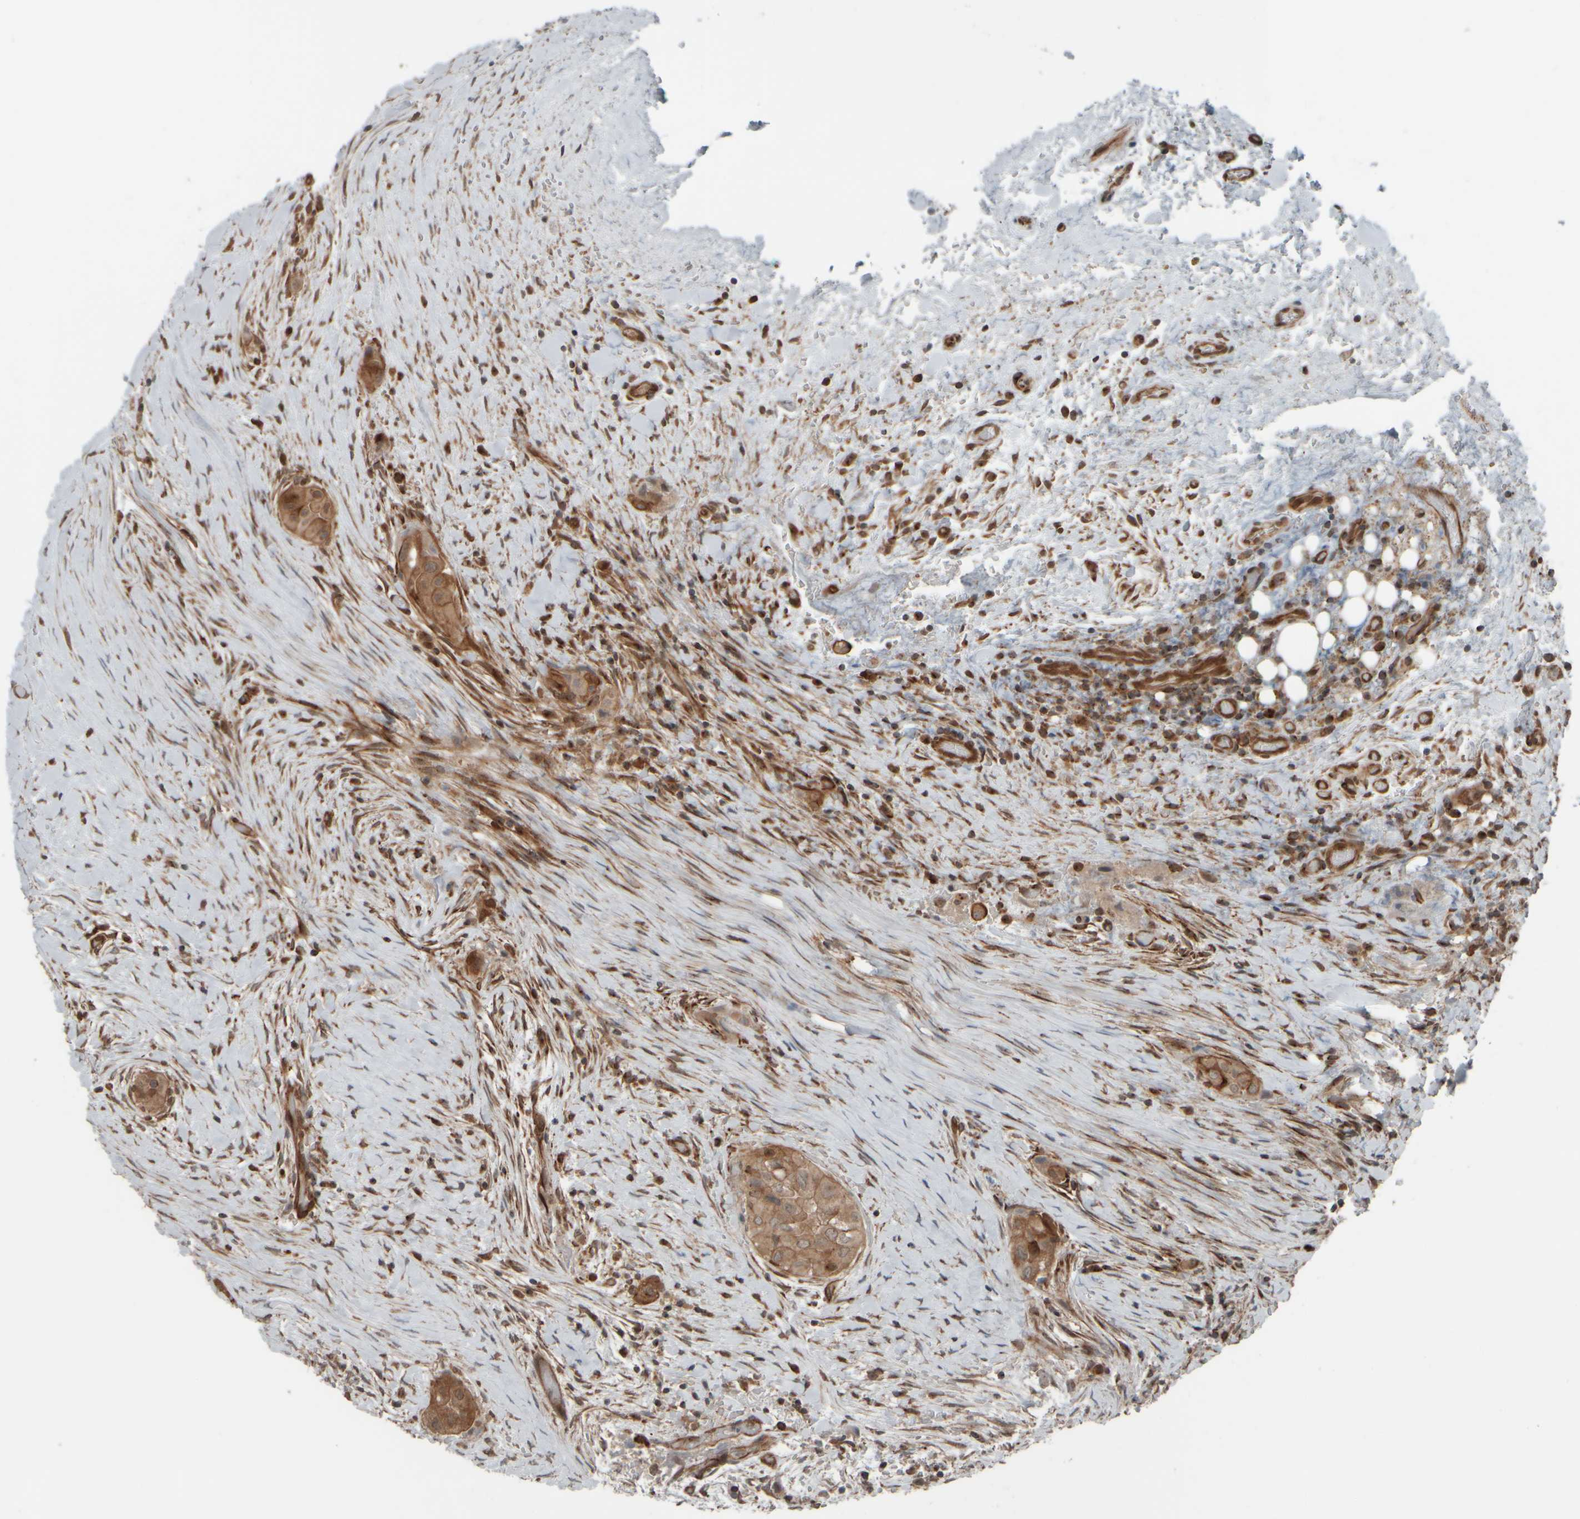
{"staining": {"intensity": "weak", "quantity": ">75%", "location": "cytoplasmic/membranous"}, "tissue": "thyroid cancer", "cell_type": "Tumor cells", "image_type": "cancer", "snomed": [{"axis": "morphology", "description": "Papillary adenocarcinoma, NOS"}, {"axis": "topography", "description": "Thyroid gland"}], "caption": "Weak cytoplasmic/membranous expression for a protein is present in approximately >75% of tumor cells of papillary adenocarcinoma (thyroid) using immunohistochemistry (IHC).", "gene": "GIGYF1", "patient": {"sex": "female", "age": 59}}